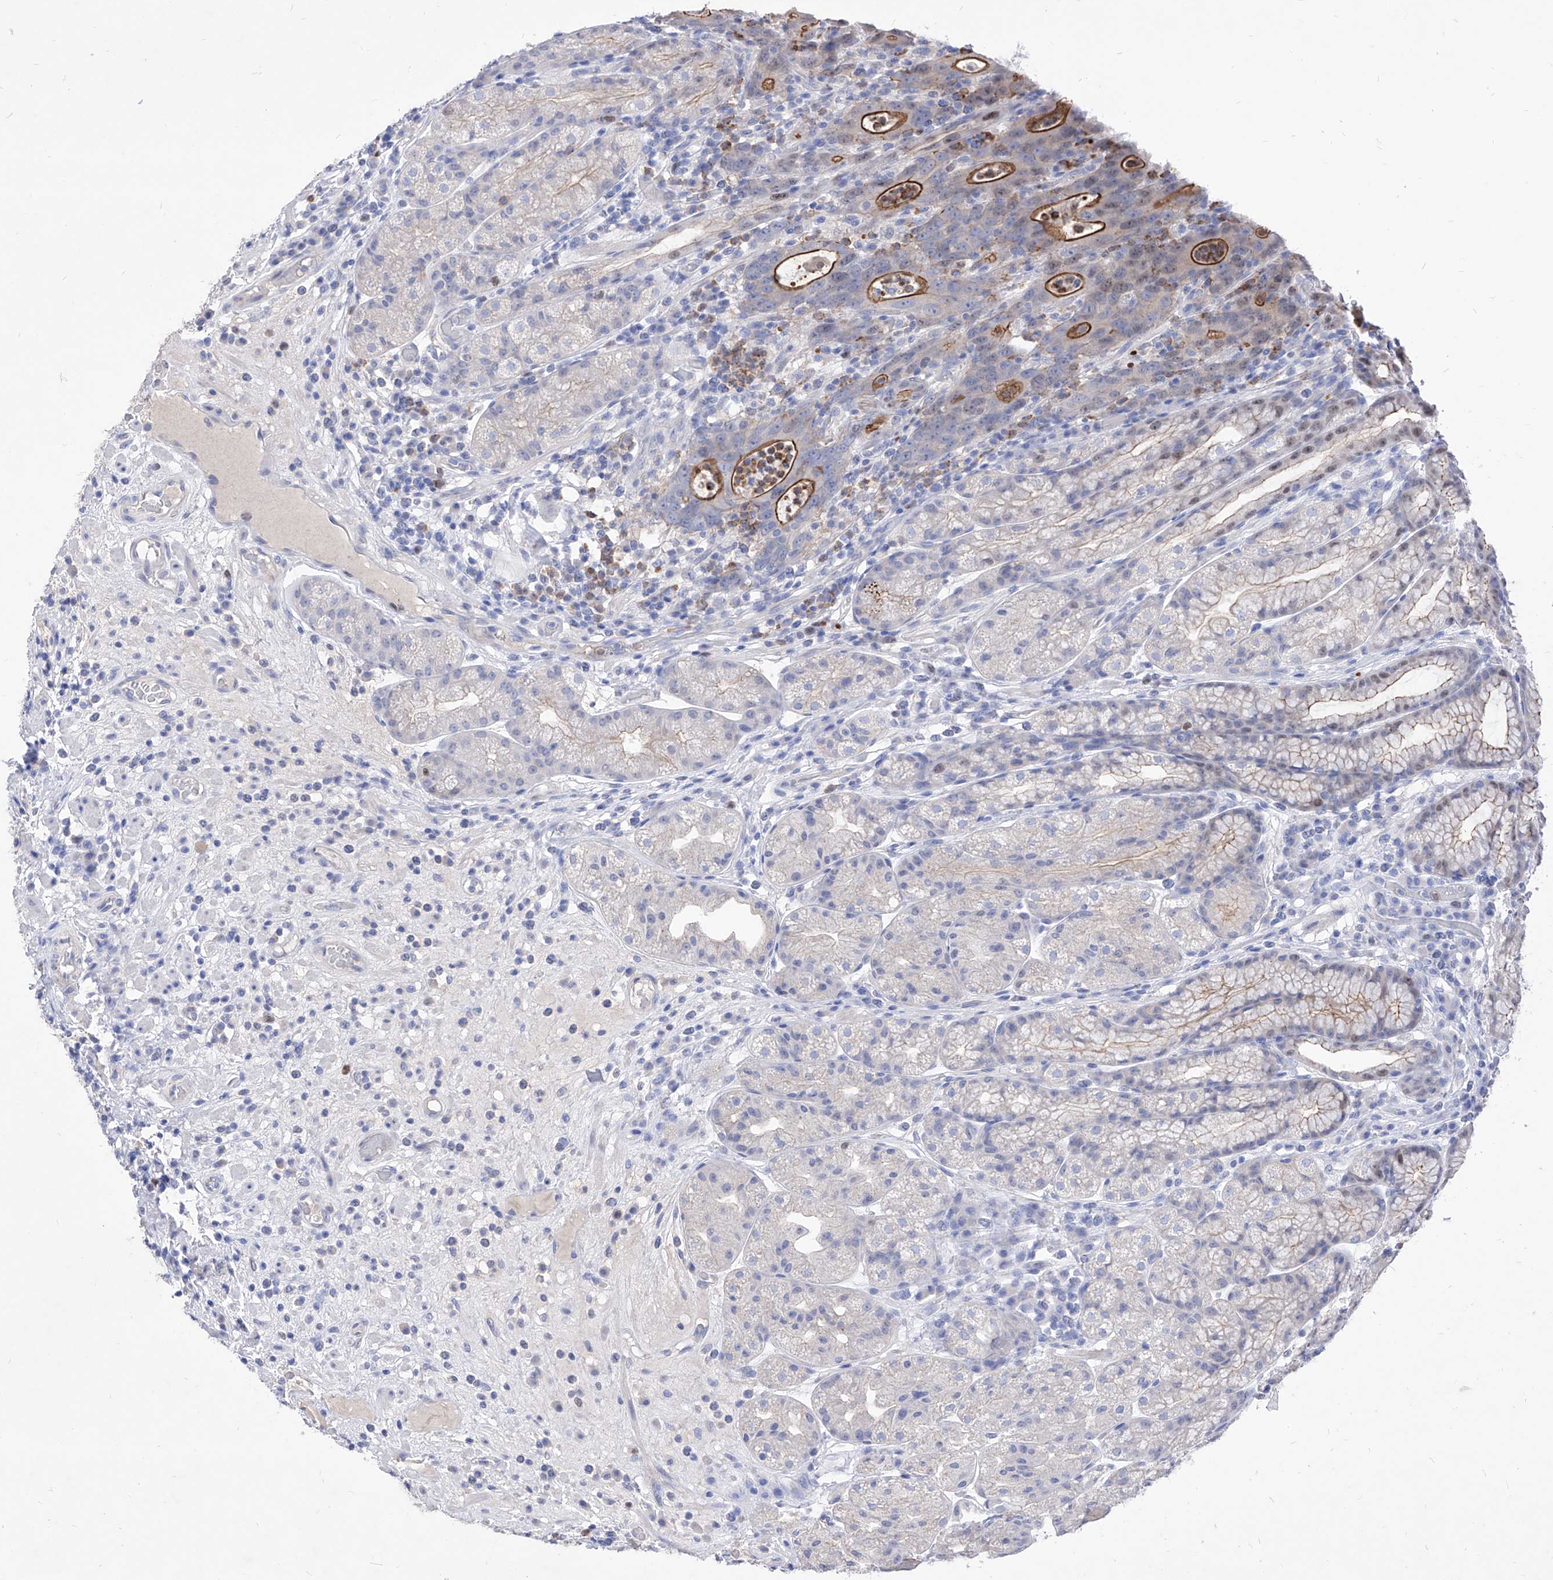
{"staining": {"intensity": "negative", "quantity": "none", "location": "none"}, "tissue": "stomach", "cell_type": "Glandular cells", "image_type": "normal", "snomed": [{"axis": "morphology", "description": "Normal tissue, NOS"}, {"axis": "topography", "description": "Stomach"}], "caption": "There is no significant expression in glandular cells of stomach. (Stains: DAB IHC with hematoxylin counter stain, Microscopy: brightfield microscopy at high magnification).", "gene": "VAX1", "patient": {"sex": "male", "age": 57}}